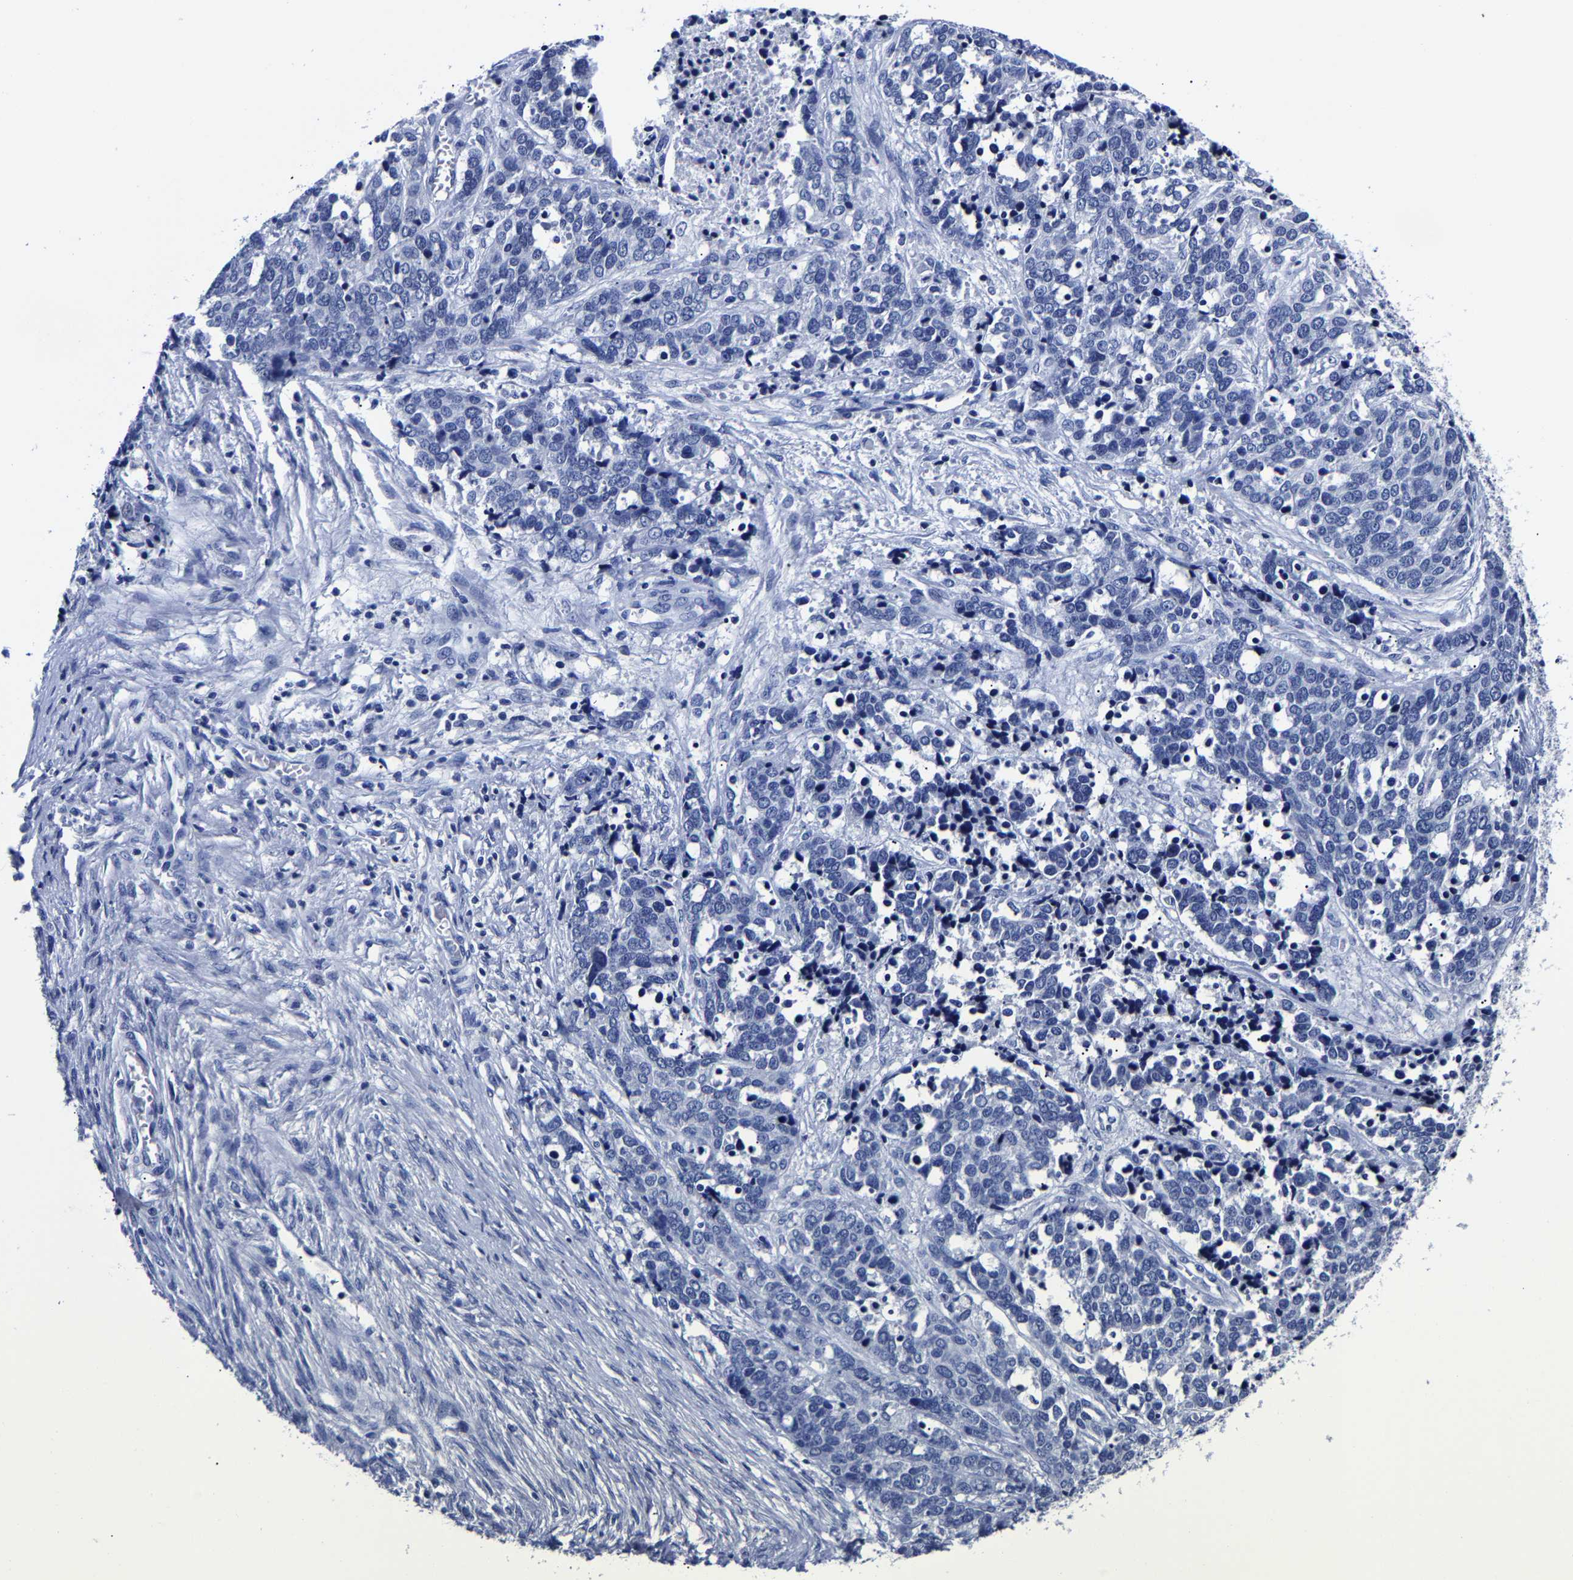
{"staining": {"intensity": "negative", "quantity": "none", "location": "none"}, "tissue": "ovarian cancer", "cell_type": "Tumor cells", "image_type": "cancer", "snomed": [{"axis": "morphology", "description": "Cystadenocarcinoma, serous, NOS"}, {"axis": "topography", "description": "Ovary"}], "caption": "Immunohistochemistry of human ovarian cancer (serous cystadenocarcinoma) reveals no positivity in tumor cells. (DAB (3,3'-diaminobenzidine) IHC with hematoxylin counter stain).", "gene": "CPA2", "patient": {"sex": "female", "age": 44}}